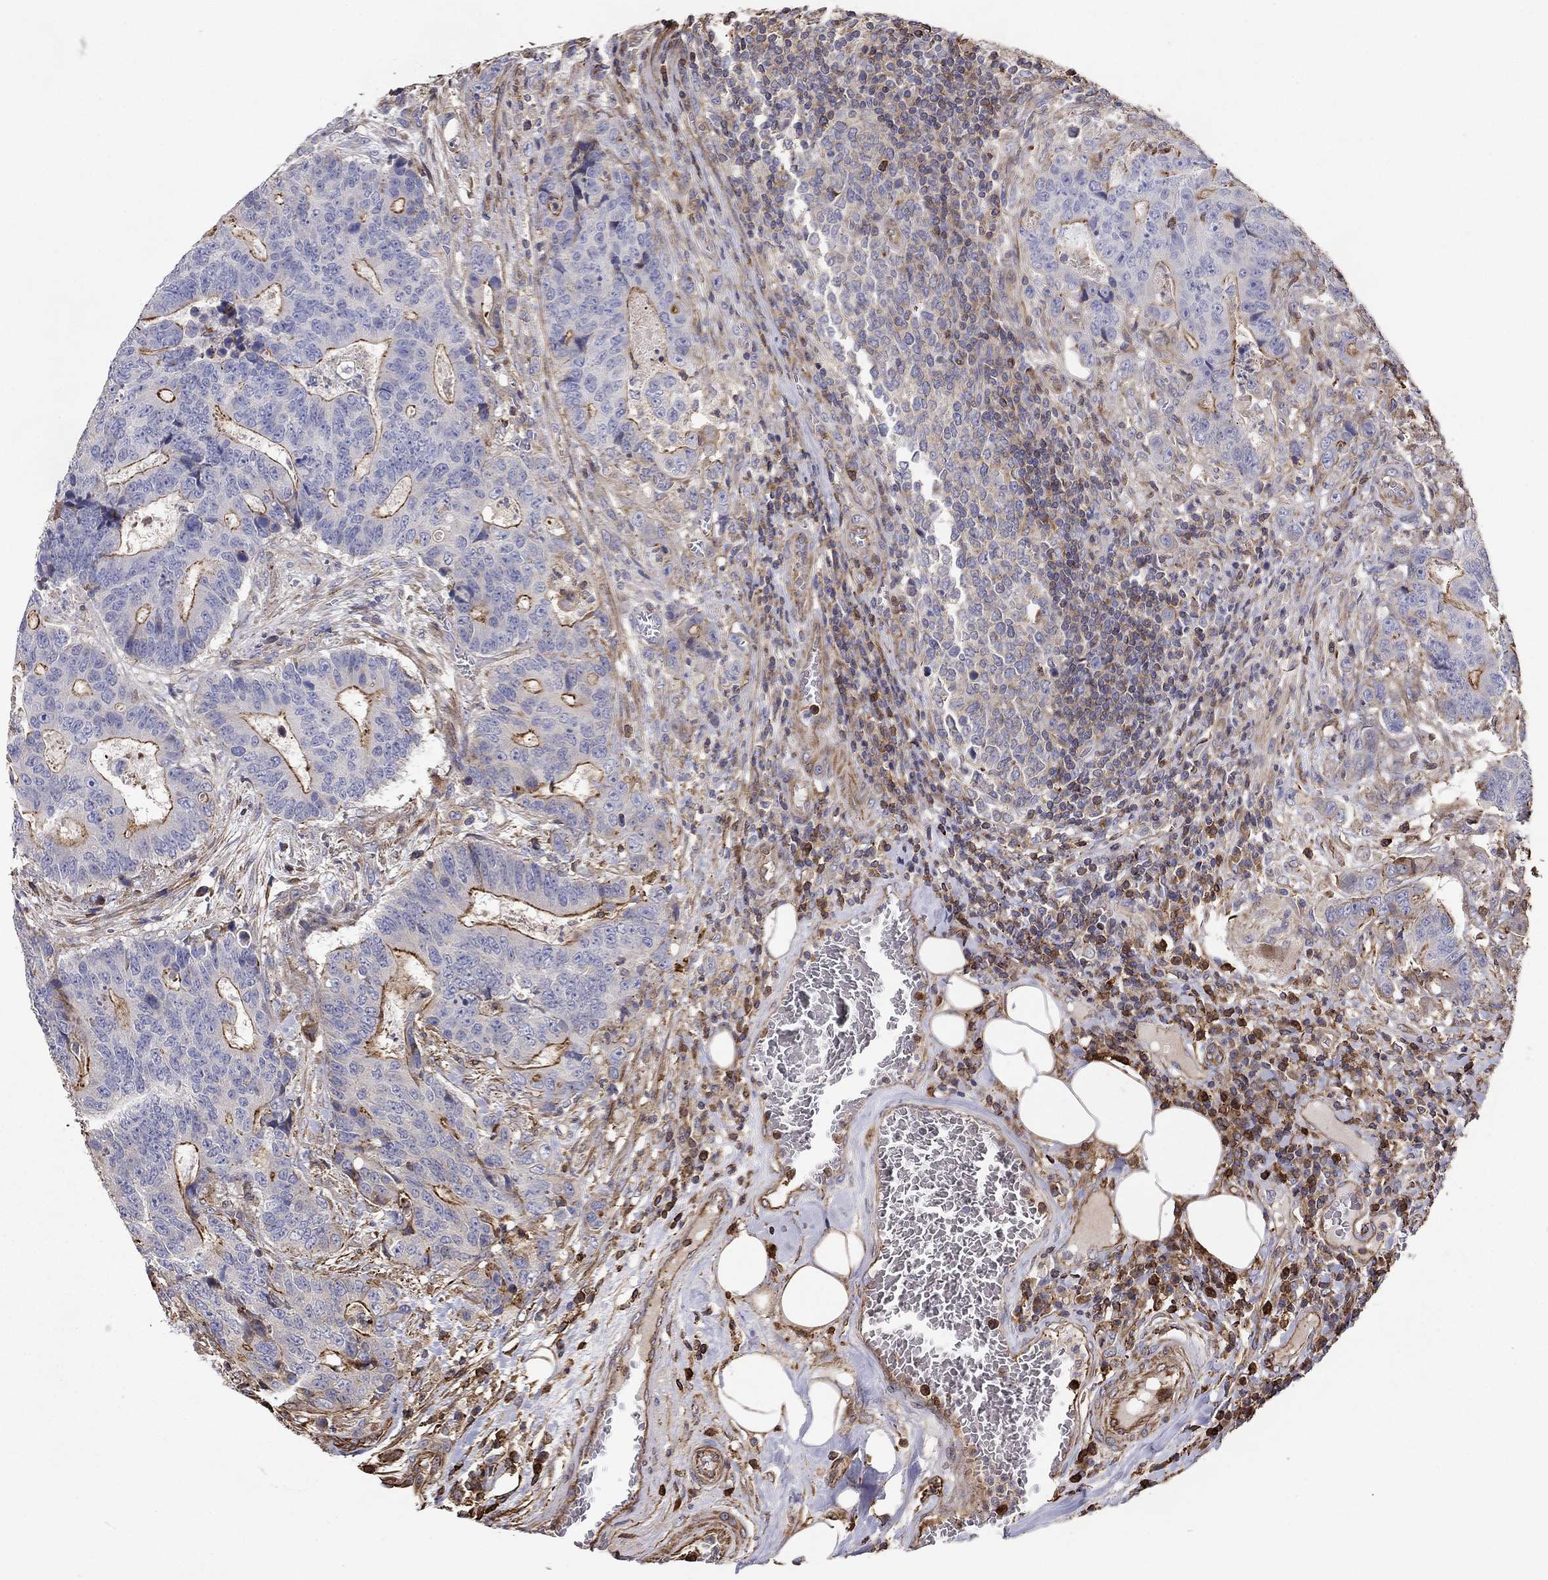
{"staining": {"intensity": "strong", "quantity": "<25%", "location": "cytoplasmic/membranous"}, "tissue": "colorectal cancer", "cell_type": "Tumor cells", "image_type": "cancer", "snomed": [{"axis": "morphology", "description": "Adenocarcinoma, NOS"}, {"axis": "topography", "description": "Colon"}], "caption": "The micrograph exhibits a brown stain indicating the presence of a protein in the cytoplasmic/membranous of tumor cells in adenocarcinoma (colorectal).", "gene": "NPHP1", "patient": {"sex": "female", "age": 48}}